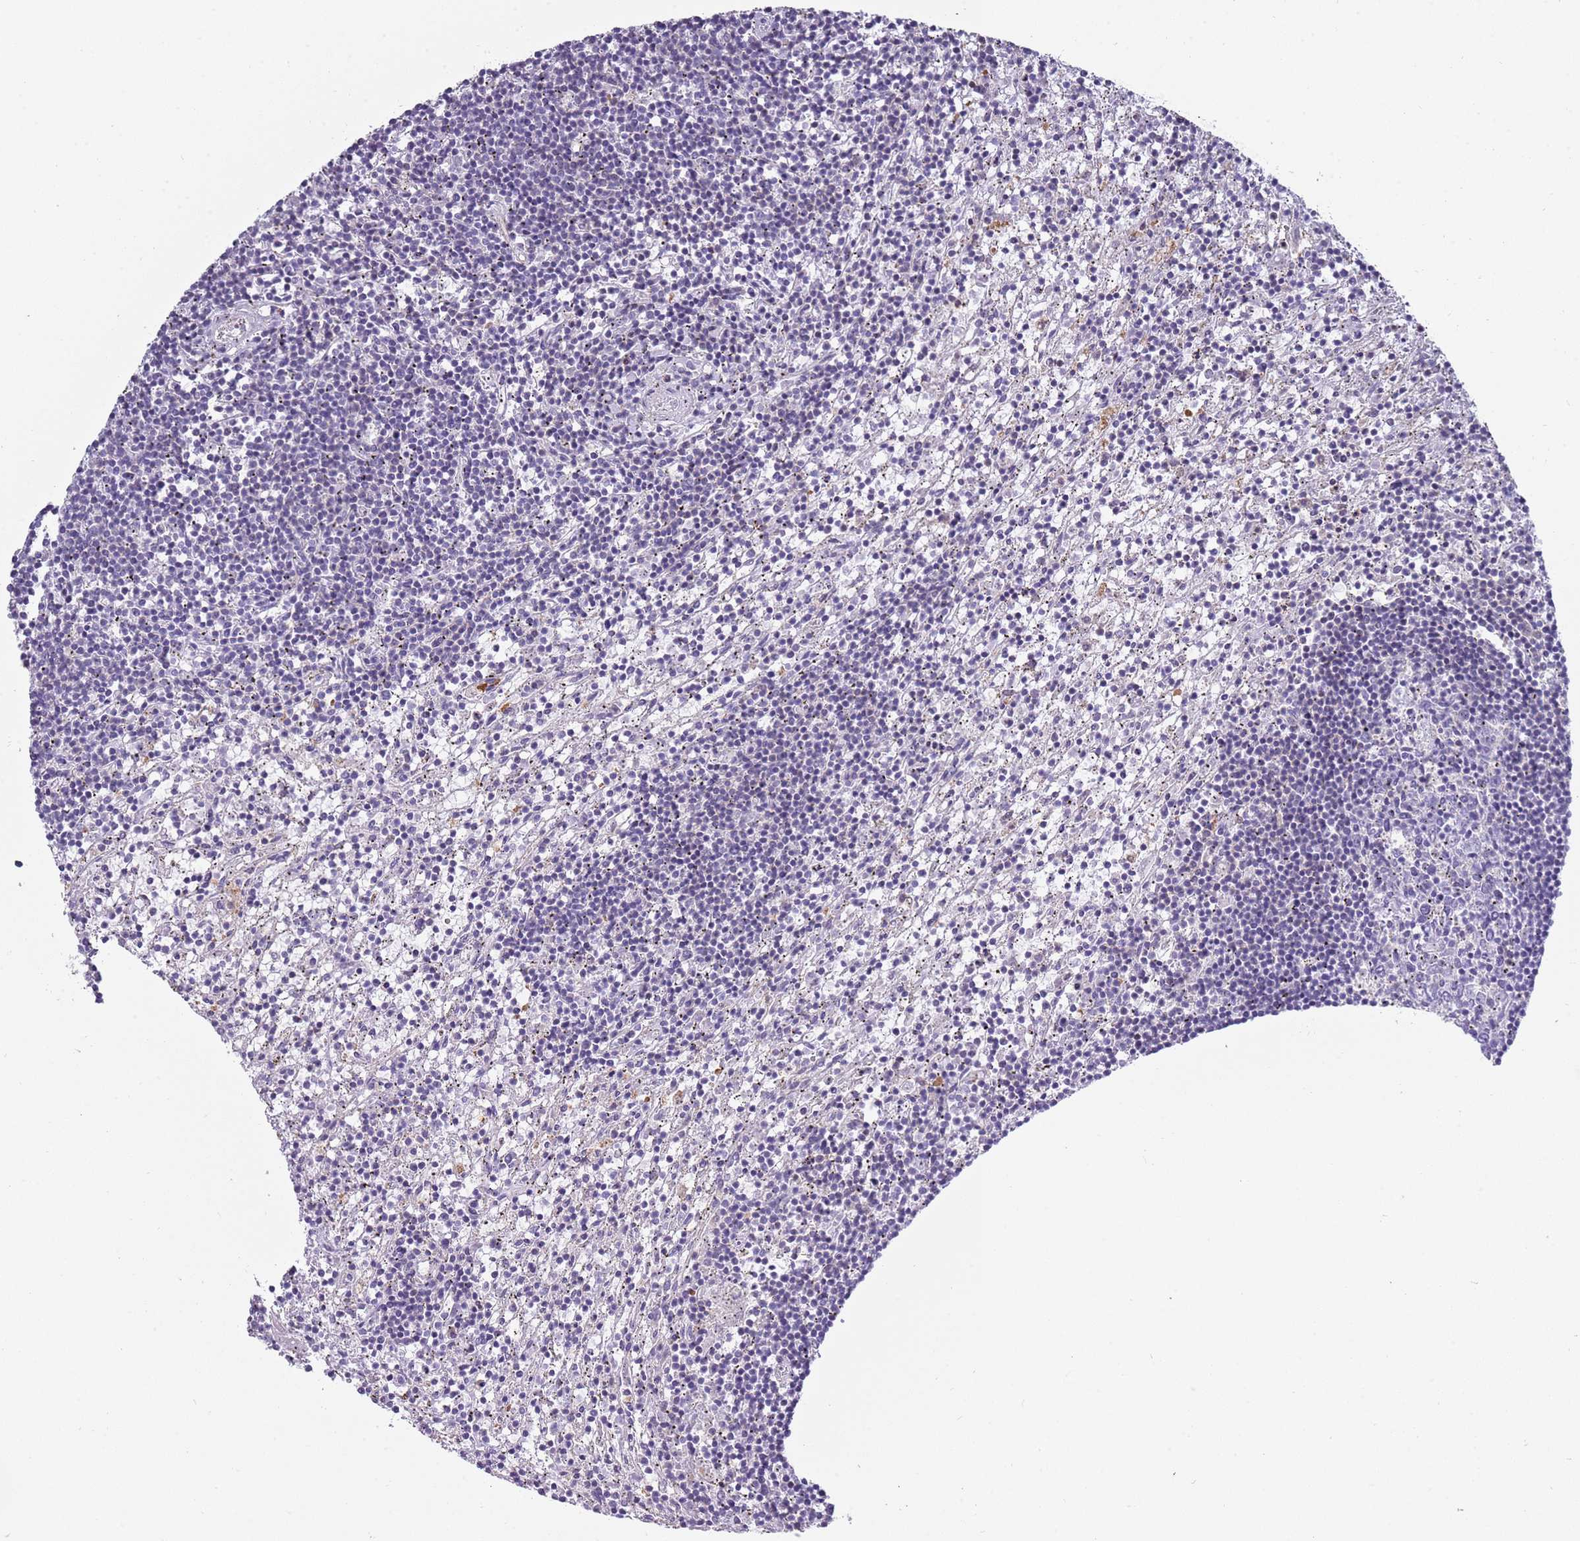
{"staining": {"intensity": "negative", "quantity": "none", "location": "none"}, "tissue": "lymphoma", "cell_type": "Tumor cells", "image_type": "cancer", "snomed": [{"axis": "morphology", "description": "Malignant lymphoma, non-Hodgkin's type, Low grade"}, {"axis": "topography", "description": "Spleen"}], "caption": "This histopathology image is of lymphoma stained with immunohistochemistry (IHC) to label a protein in brown with the nuclei are counter-stained blue. There is no staining in tumor cells. The staining is performed using DAB (3,3'-diaminobenzidine) brown chromogen with nuclei counter-stained in using hematoxylin.", "gene": "NBPF6", "patient": {"sex": "male", "age": 76}}